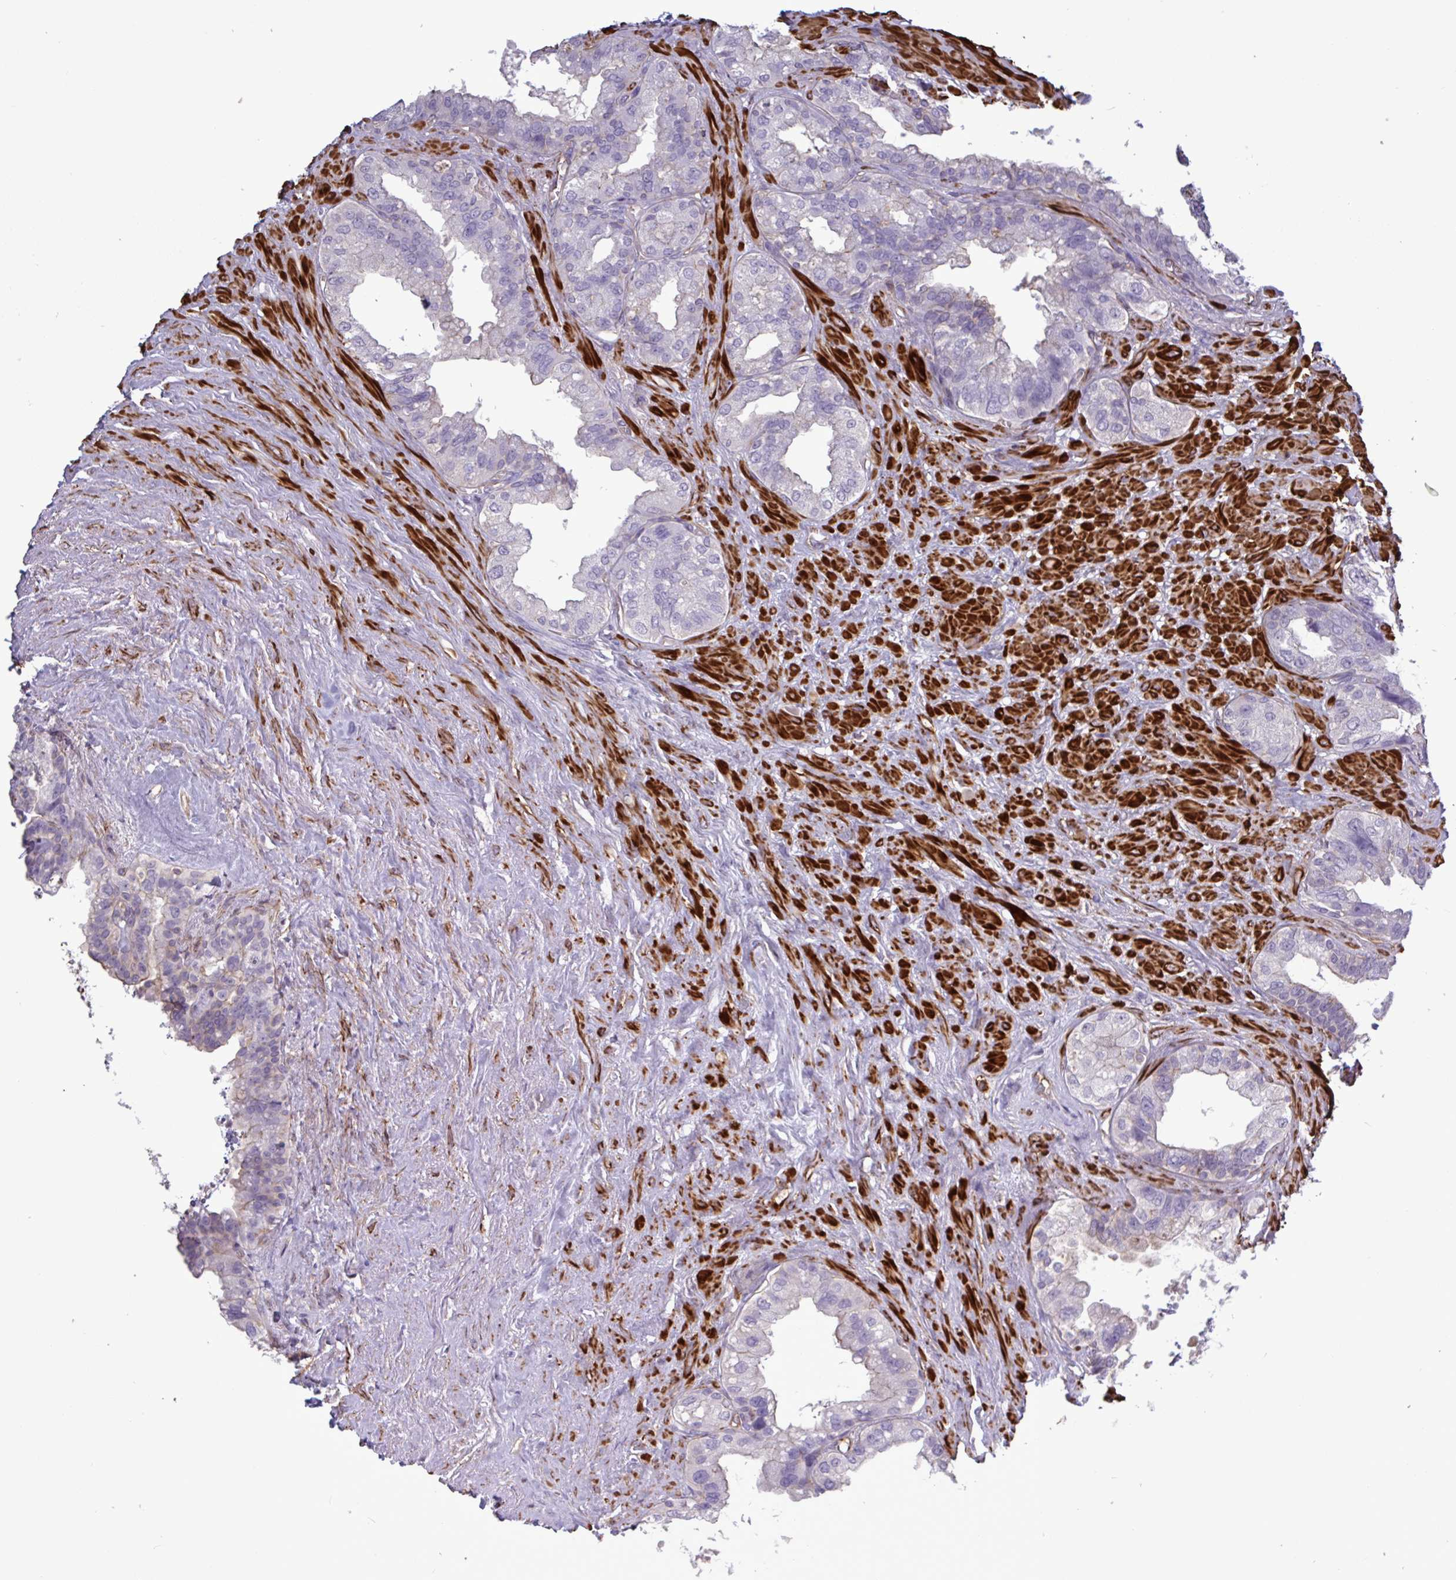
{"staining": {"intensity": "negative", "quantity": "none", "location": "none"}, "tissue": "seminal vesicle", "cell_type": "Glandular cells", "image_type": "normal", "snomed": [{"axis": "morphology", "description": "Normal tissue, NOS"}, {"axis": "topography", "description": "Seminal veicle"}, {"axis": "topography", "description": "Peripheral nerve tissue"}], "caption": "Immunohistochemistry micrograph of normal seminal vesicle: human seminal vesicle stained with DAB (3,3'-diaminobenzidine) displays no significant protein positivity in glandular cells. (IHC, brightfield microscopy, high magnification).", "gene": "SHISA7", "patient": {"sex": "male", "age": 76}}